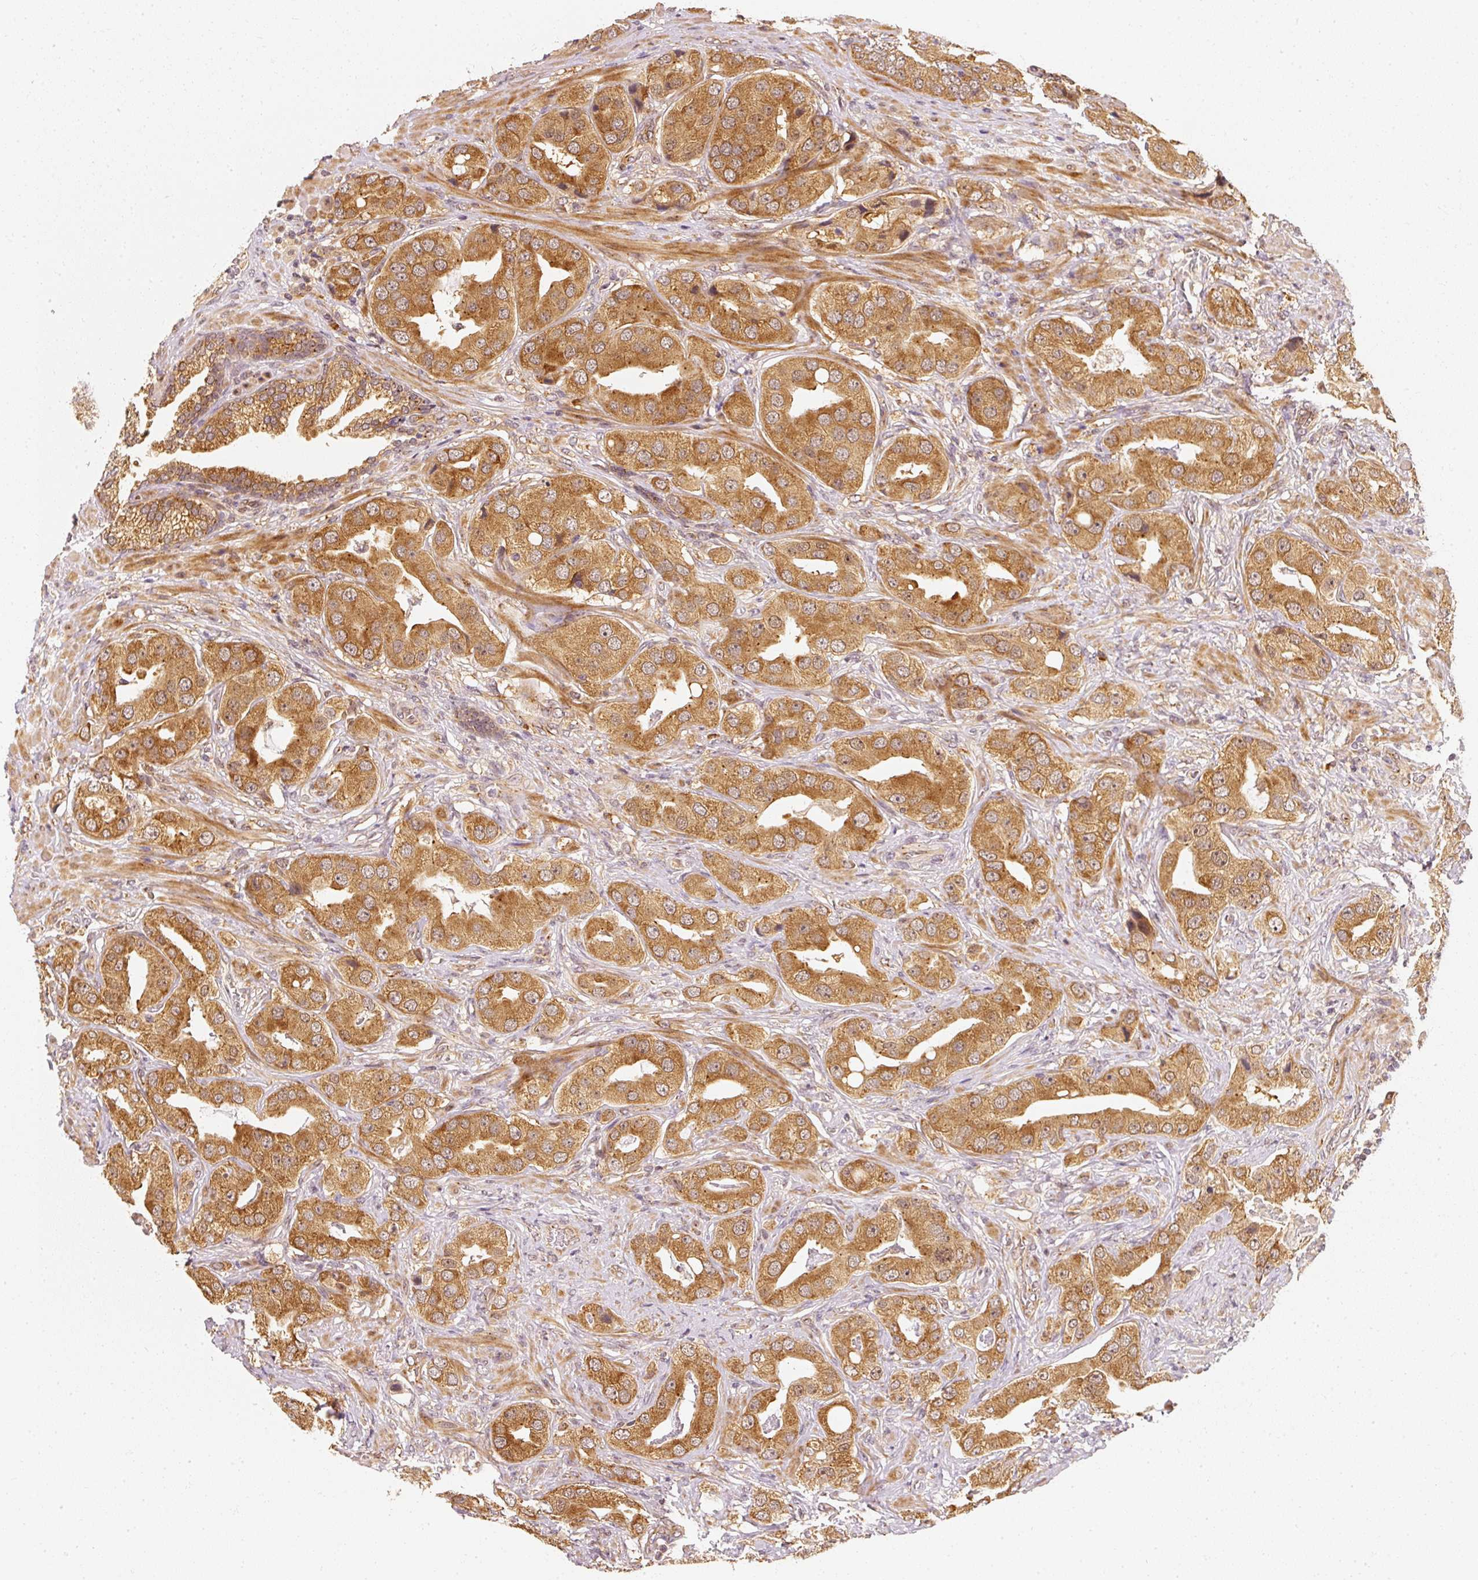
{"staining": {"intensity": "strong", "quantity": ">75%", "location": "cytoplasmic/membranous"}, "tissue": "prostate cancer", "cell_type": "Tumor cells", "image_type": "cancer", "snomed": [{"axis": "morphology", "description": "Adenocarcinoma, High grade"}, {"axis": "topography", "description": "Prostate"}], "caption": "There is high levels of strong cytoplasmic/membranous positivity in tumor cells of prostate cancer, as demonstrated by immunohistochemical staining (brown color).", "gene": "EEF1A2", "patient": {"sex": "male", "age": 63}}